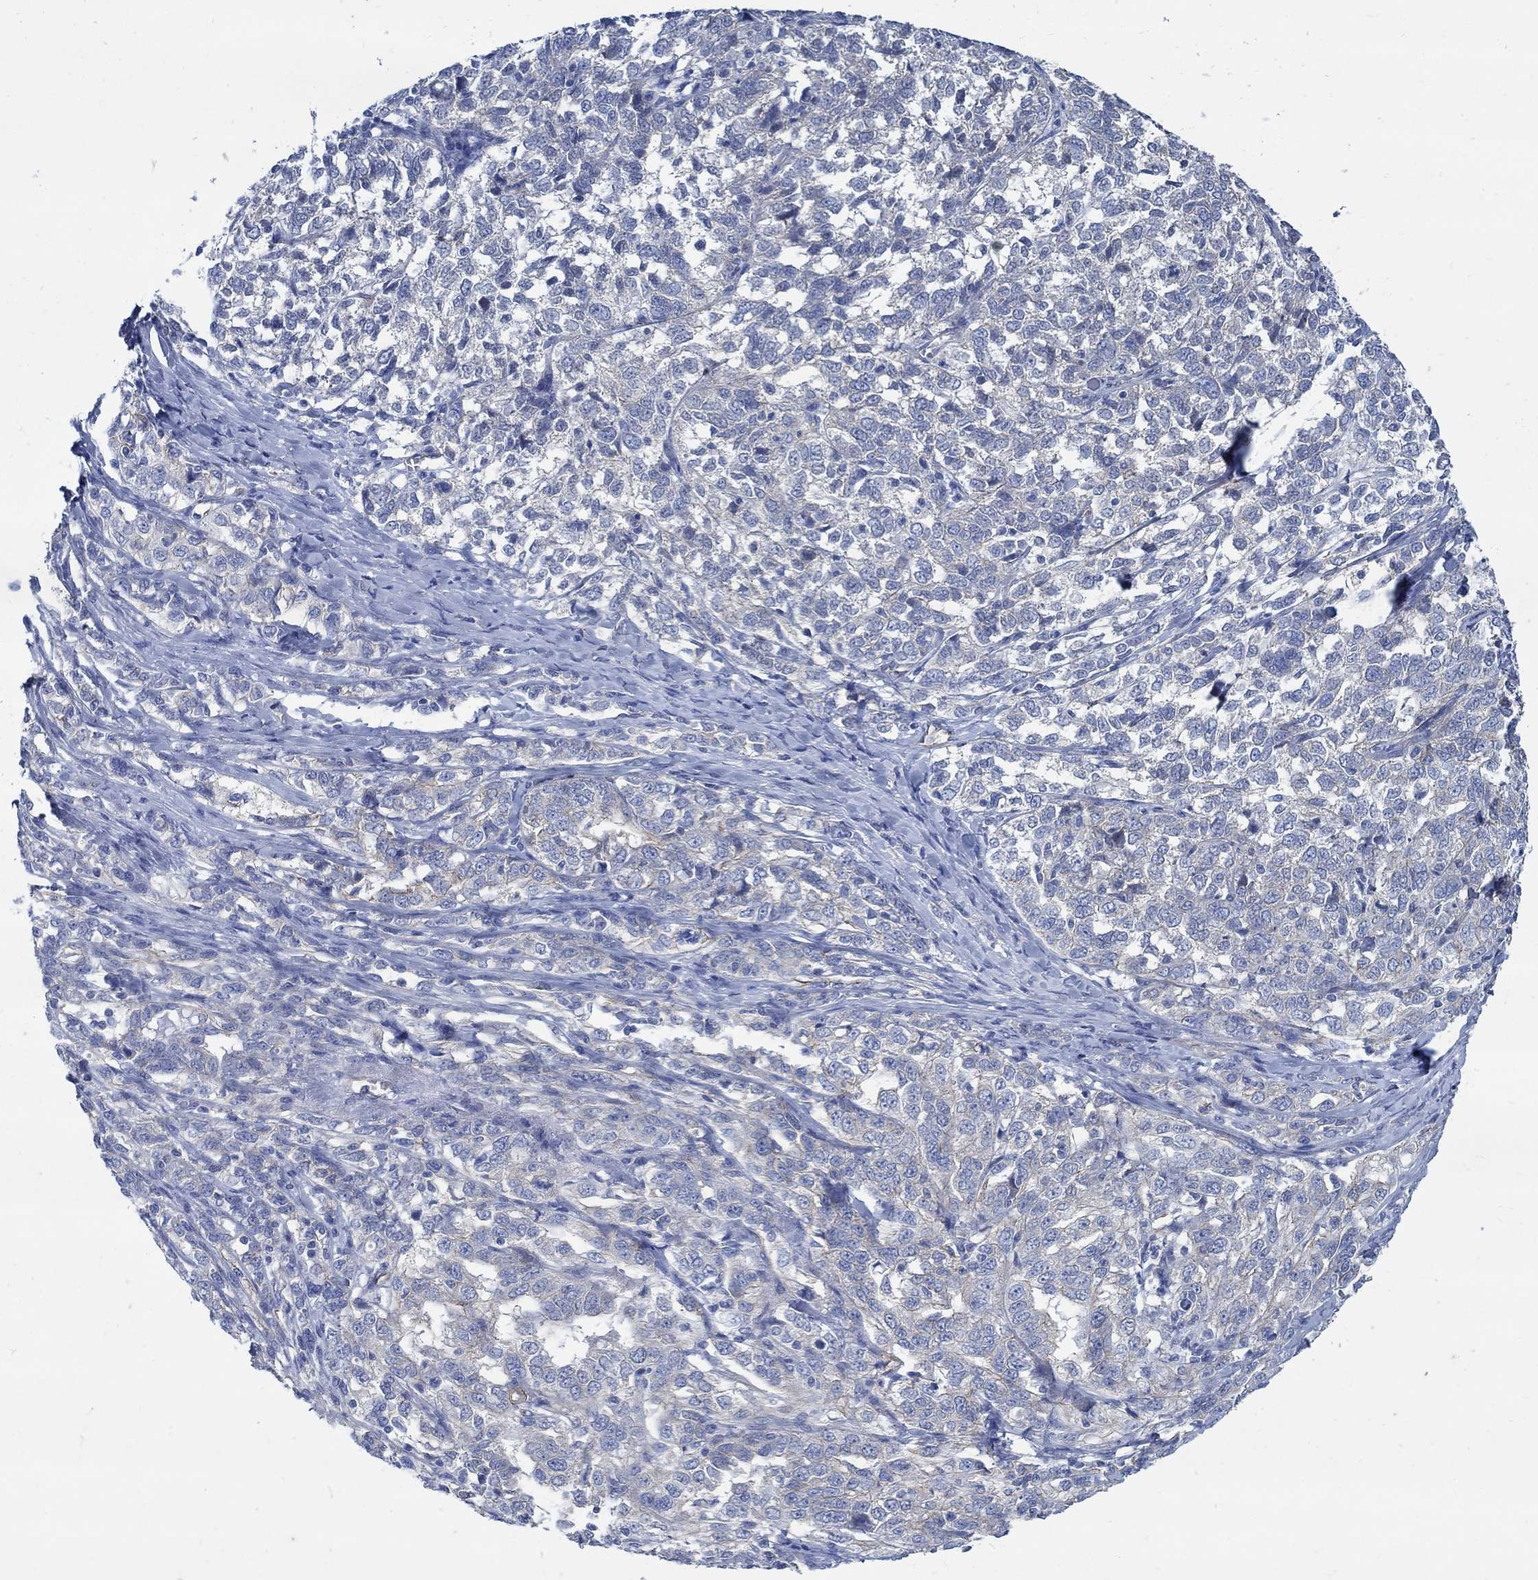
{"staining": {"intensity": "negative", "quantity": "none", "location": "none"}, "tissue": "ovarian cancer", "cell_type": "Tumor cells", "image_type": "cancer", "snomed": [{"axis": "morphology", "description": "Cystadenocarcinoma, serous, NOS"}, {"axis": "topography", "description": "Ovary"}], "caption": "The photomicrograph displays no significant expression in tumor cells of serous cystadenocarcinoma (ovarian). The staining was performed using DAB (3,3'-diaminobenzidine) to visualize the protein expression in brown, while the nuclei were stained in blue with hematoxylin (Magnification: 20x).", "gene": "TMEM198", "patient": {"sex": "female", "age": 71}}